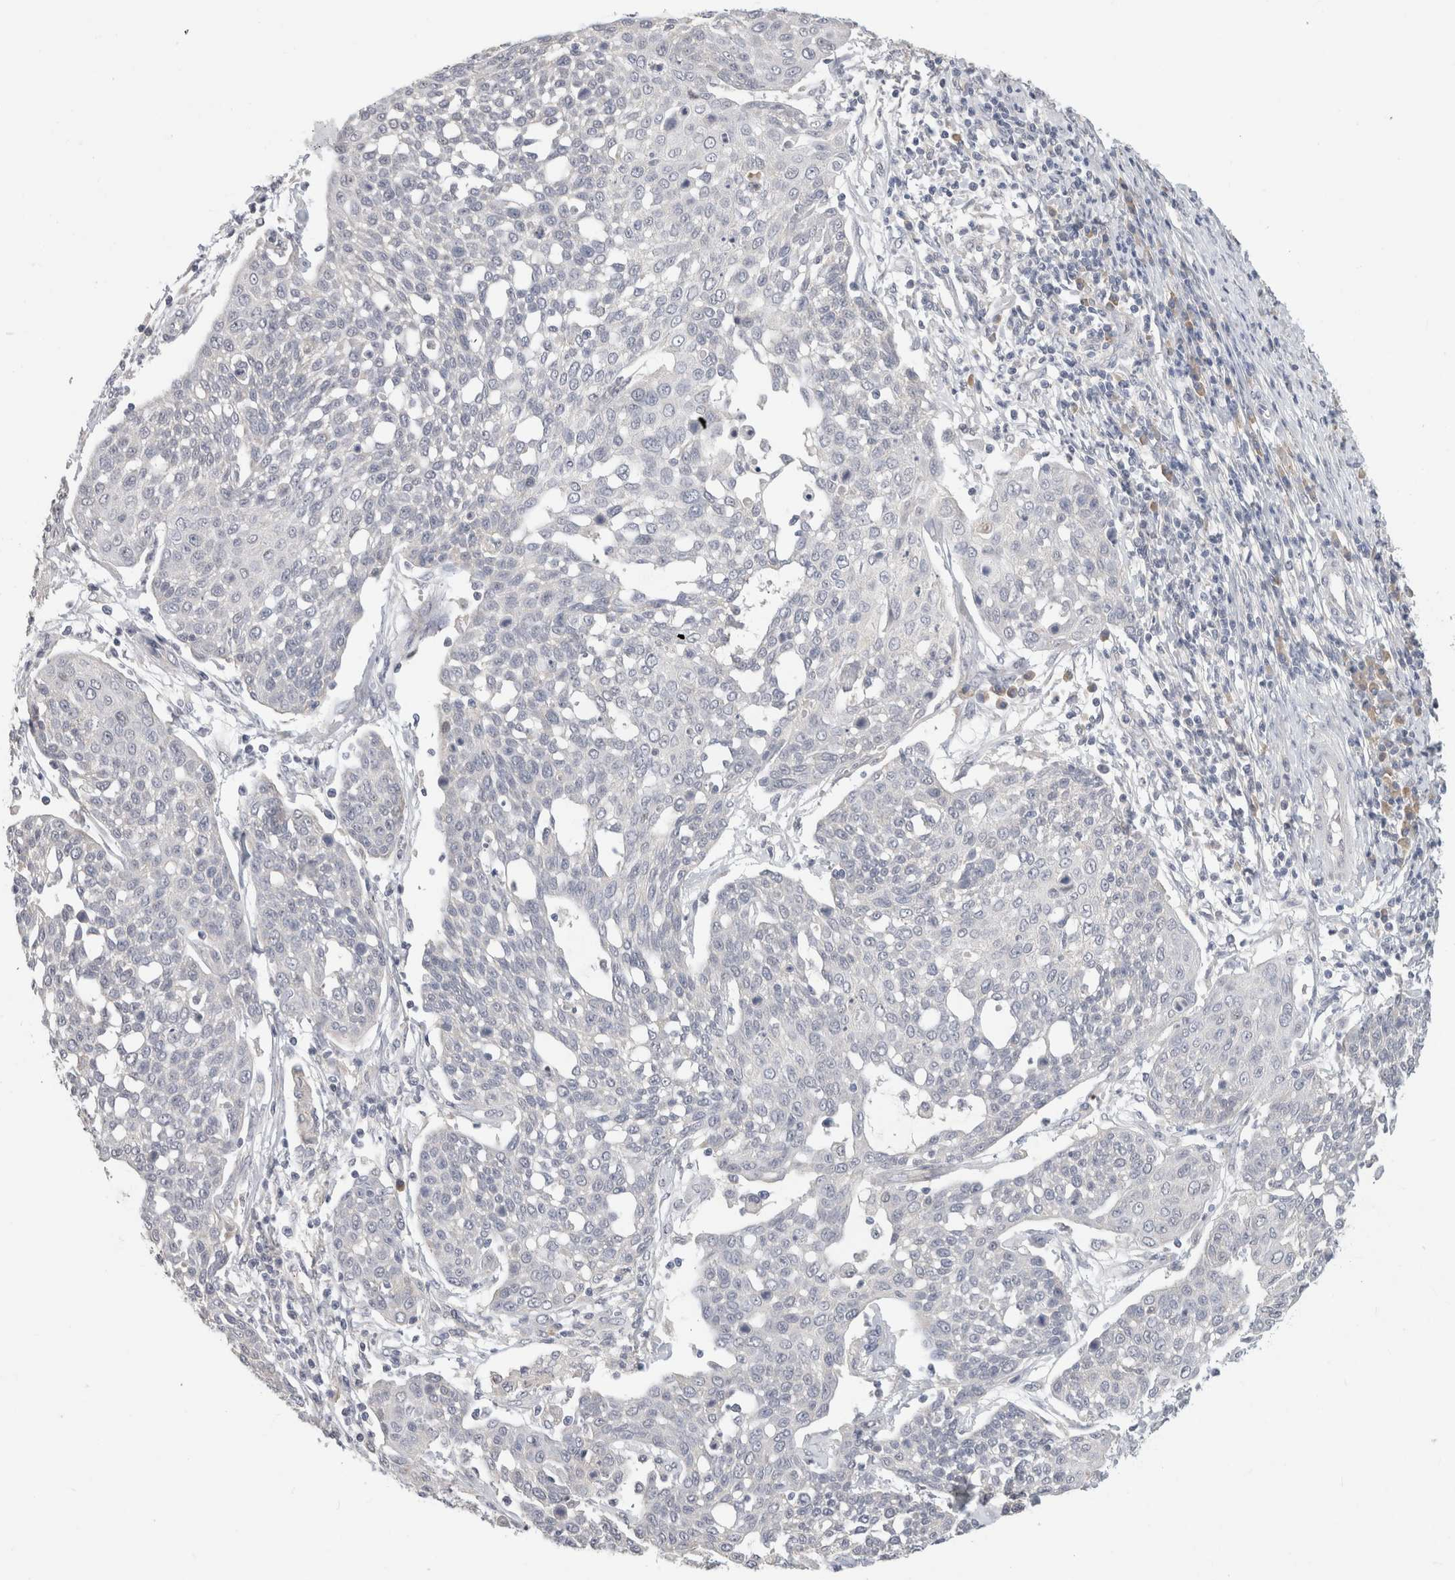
{"staining": {"intensity": "negative", "quantity": "none", "location": "none"}, "tissue": "cervical cancer", "cell_type": "Tumor cells", "image_type": "cancer", "snomed": [{"axis": "morphology", "description": "Squamous cell carcinoma, NOS"}, {"axis": "topography", "description": "Cervix"}], "caption": "Human cervical cancer stained for a protein using immunohistochemistry displays no staining in tumor cells.", "gene": "CHRM4", "patient": {"sex": "female", "age": 34}}